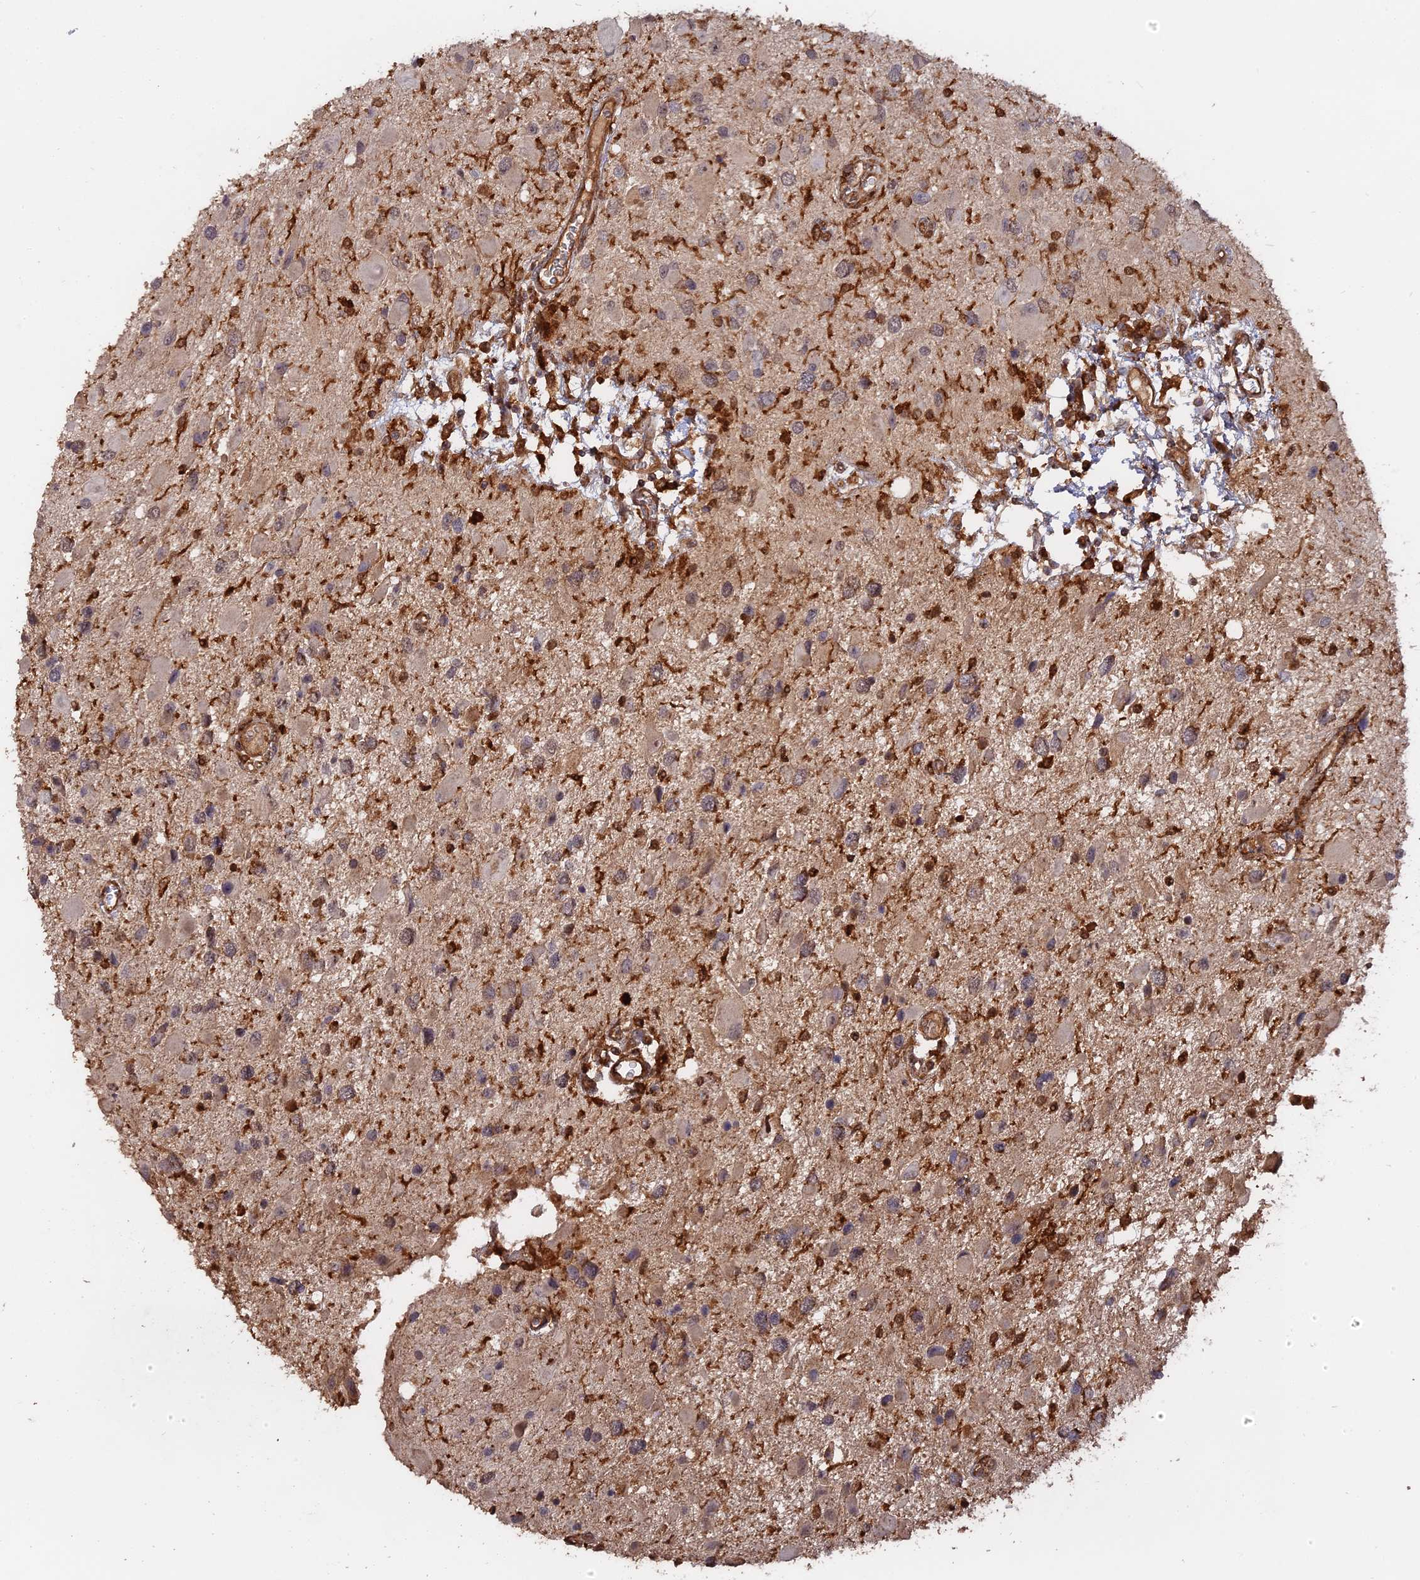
{"staining": {"intensity": "weak", "quantity": ">75%", "location": "cytoplasmic/membranous"}, "tissue": "glioma", "cell_type": "Tumor cells", "image_type": "cancer", "snomed": [{"axis": "morphology", "description": "Glioma, malignant, High grade"}, {"axis": "topography", "description": "Brain"}], "caption": "A brown stain highlights weak cytoplasmic/membranous positivity of a protein in human malignant glioma (high-grade) tumor cells.", "gene": "SAC3D1", "patient": {"sex": "male", "age": 53}}